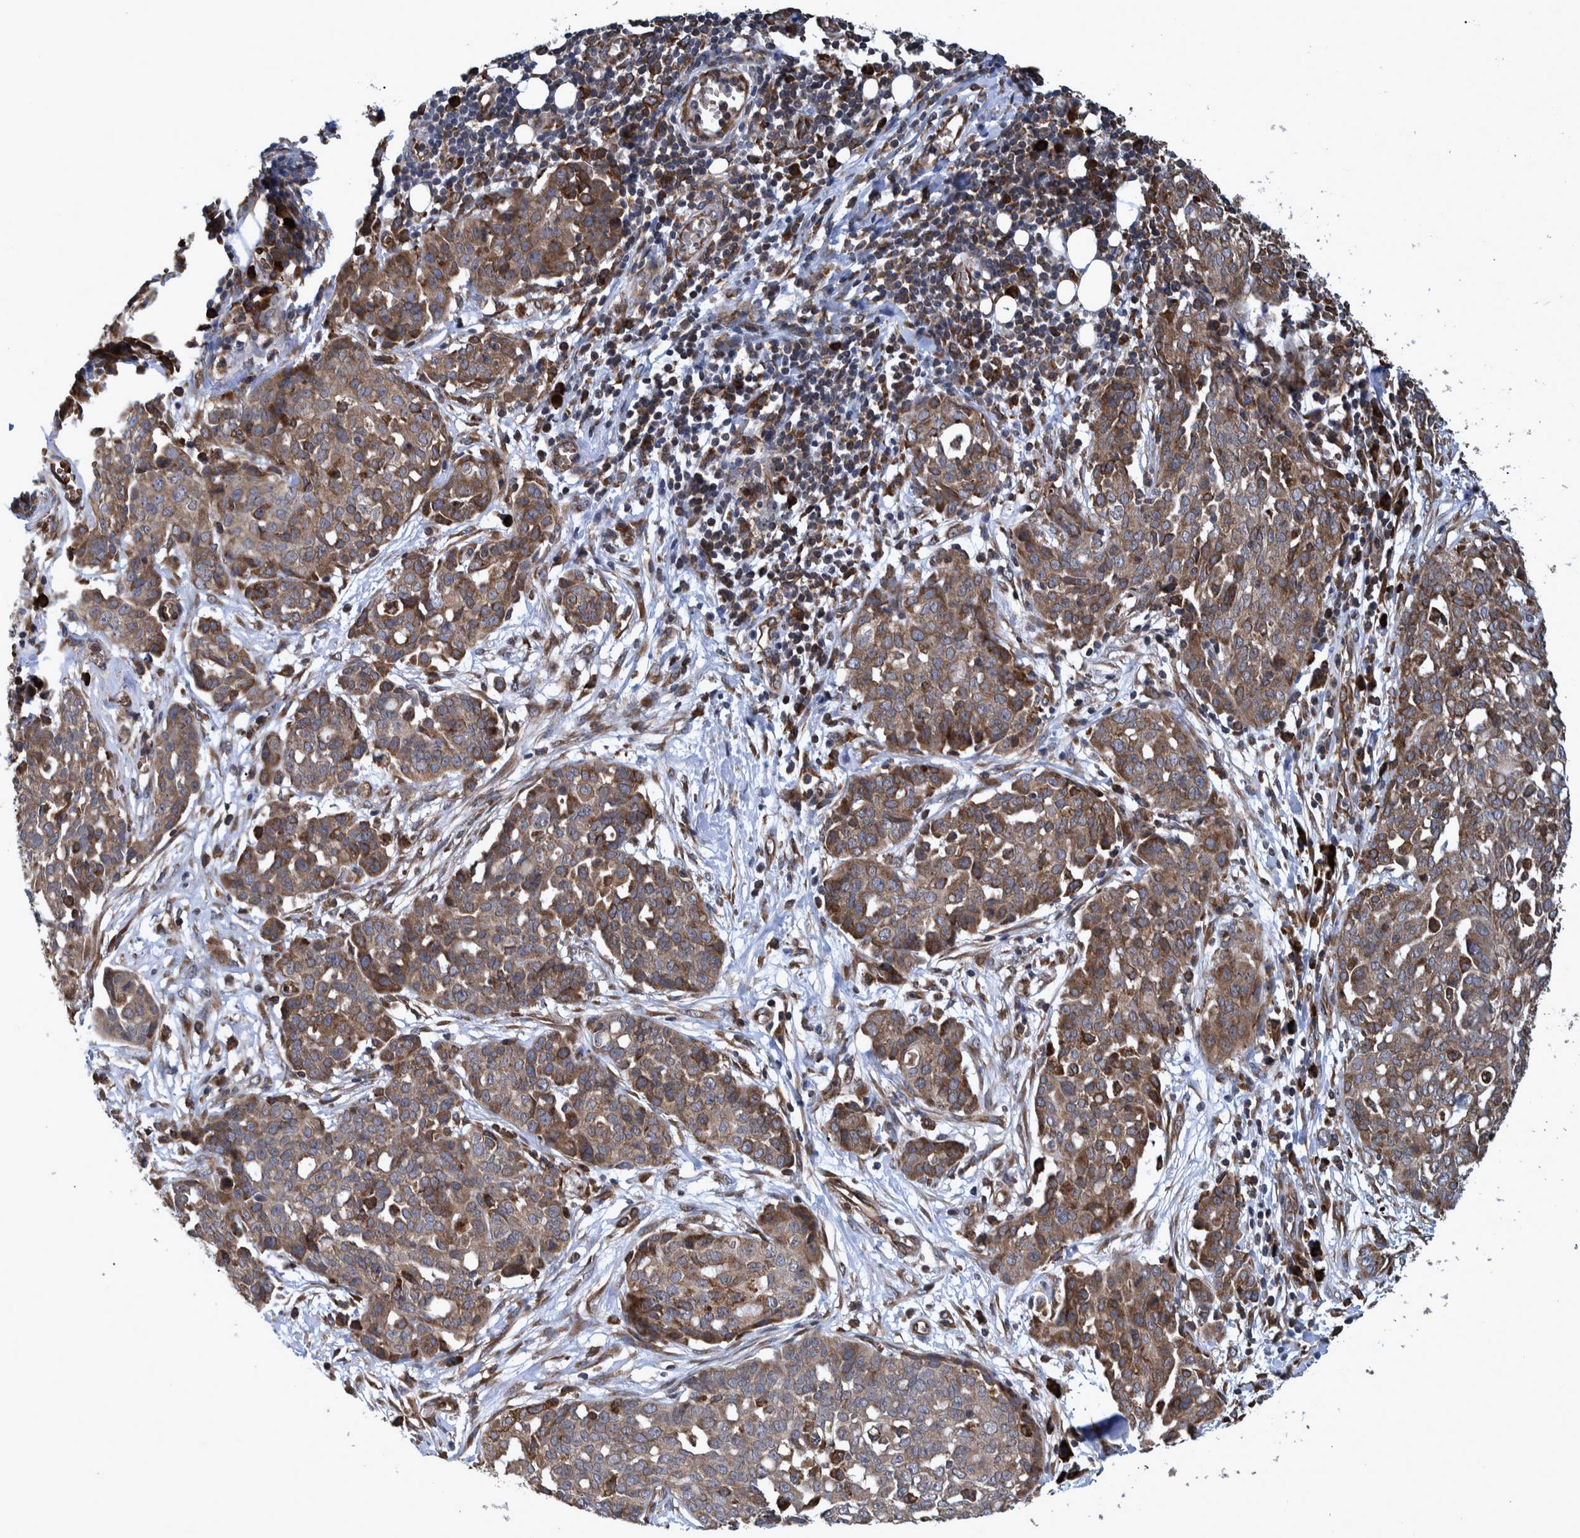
{"staining": {"intensity": "moderate", "quantity": ">75%", "location": "cytoplasmic/membranous"}, "tissue": "ovarian cancer", "cell_type": "Tumor cells", "image_type": "cancer", "snomed": [{"axis": "morphology", "description": "Cystadenocarcinoma, serous, NOS"}, {"axis": "topography", "description": "Soft tissue"}, {"axis": "topography", "description": "Ovary"}], "caption": "Tumor cells demonstrate moderate cytoplasmic/membranous staining in about >75% of cells in ovarian serous cystadenocarcinoma.", "gene": "SPAG5", "patient": {"sex": "female", "age": 57}}